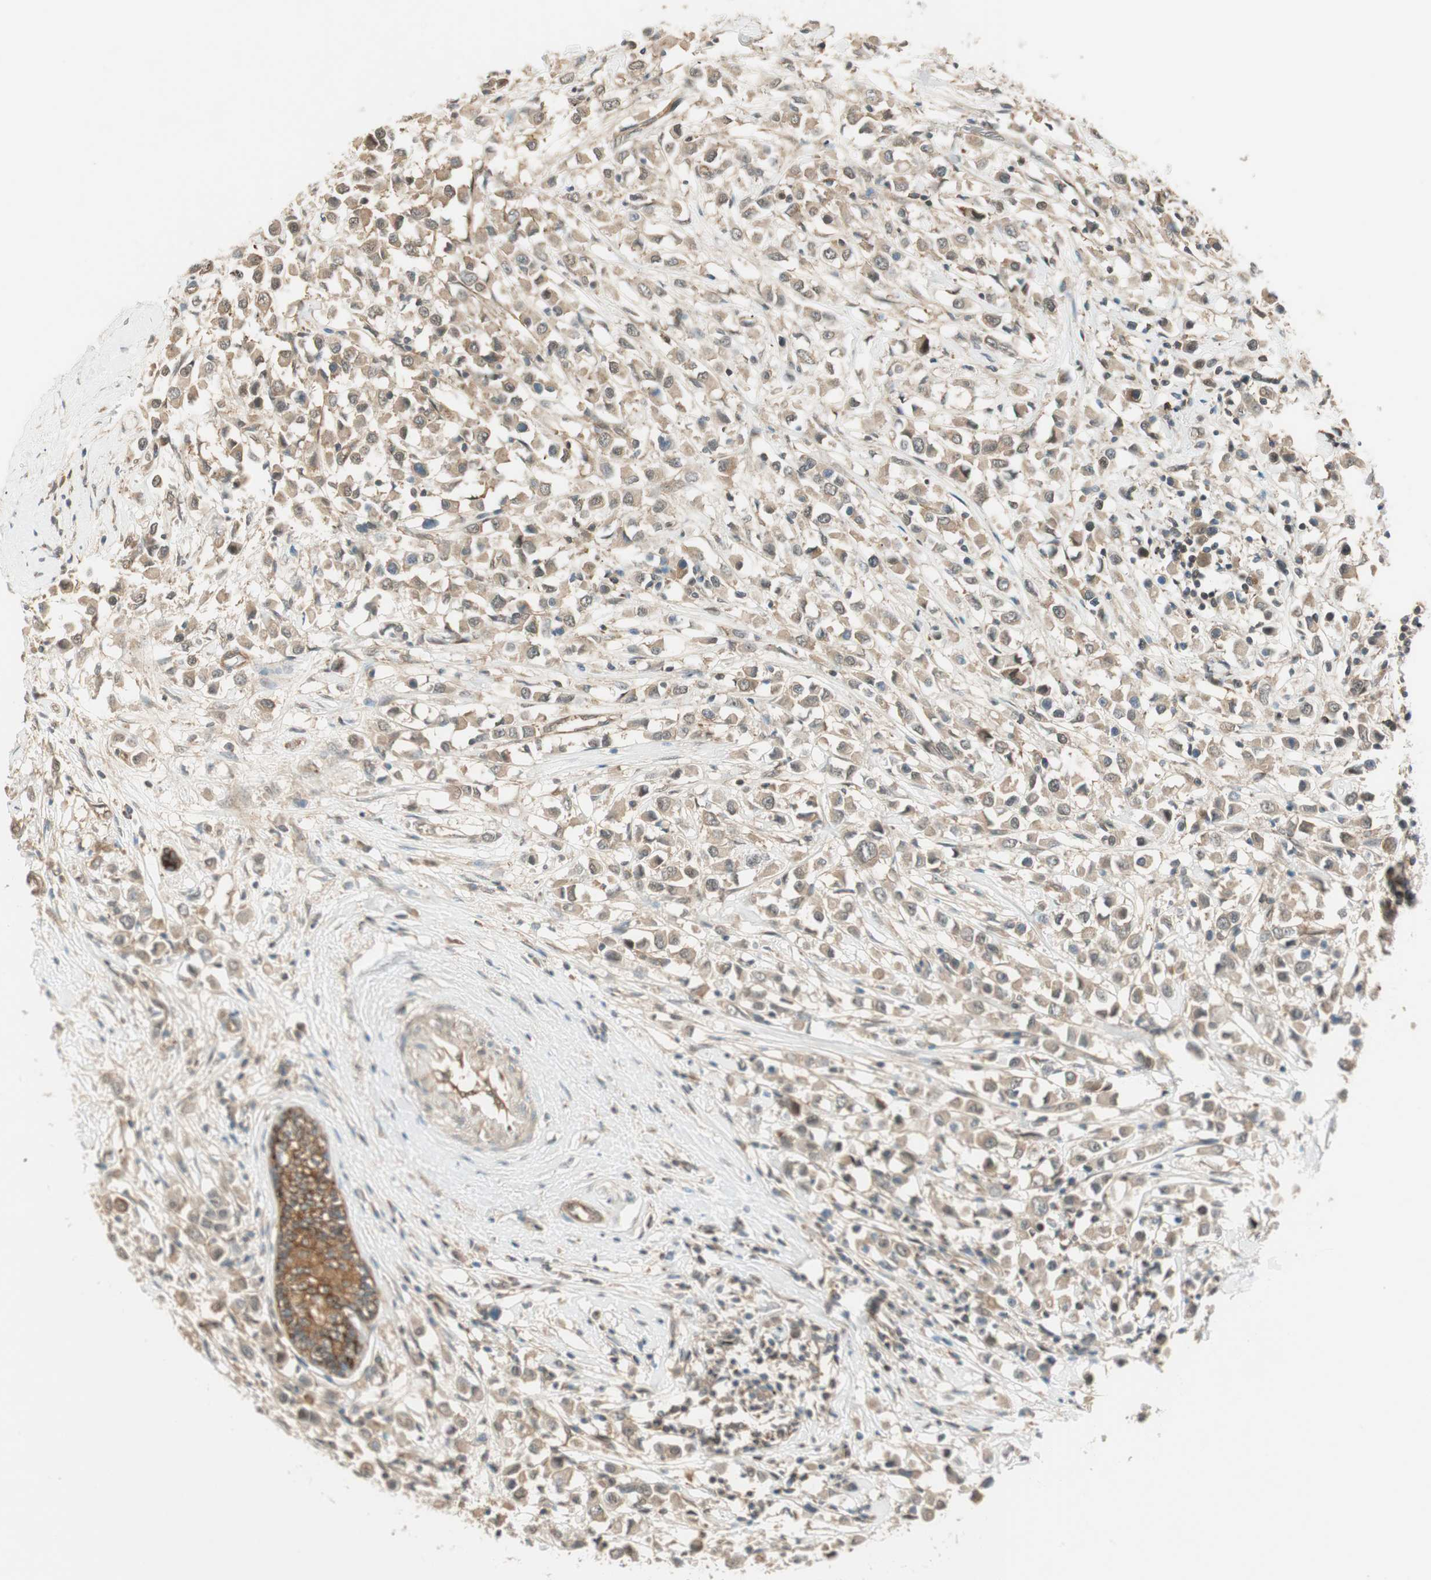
{"staining": {"intensity": "weak", "quantity": ">75%", "location": "cytoplasmic/membranous,nuclear"}, "tissue": "breast cancer", "cell_type": "Tumor cells", "image_type": "cancer", "snomed": [{"axis": "morphology", "description": "Duct carcinoma"}, {"axis": "topography", "description": "Breast"}], "caption": "Human breast cancer stained for a protein (brown) displays weak cytoplasmic/membranous and nuclear positive expression in approximately >75% of tumor cells.", "gene": "PSMD8", "patient": {"sex": "female", "age": 61}}